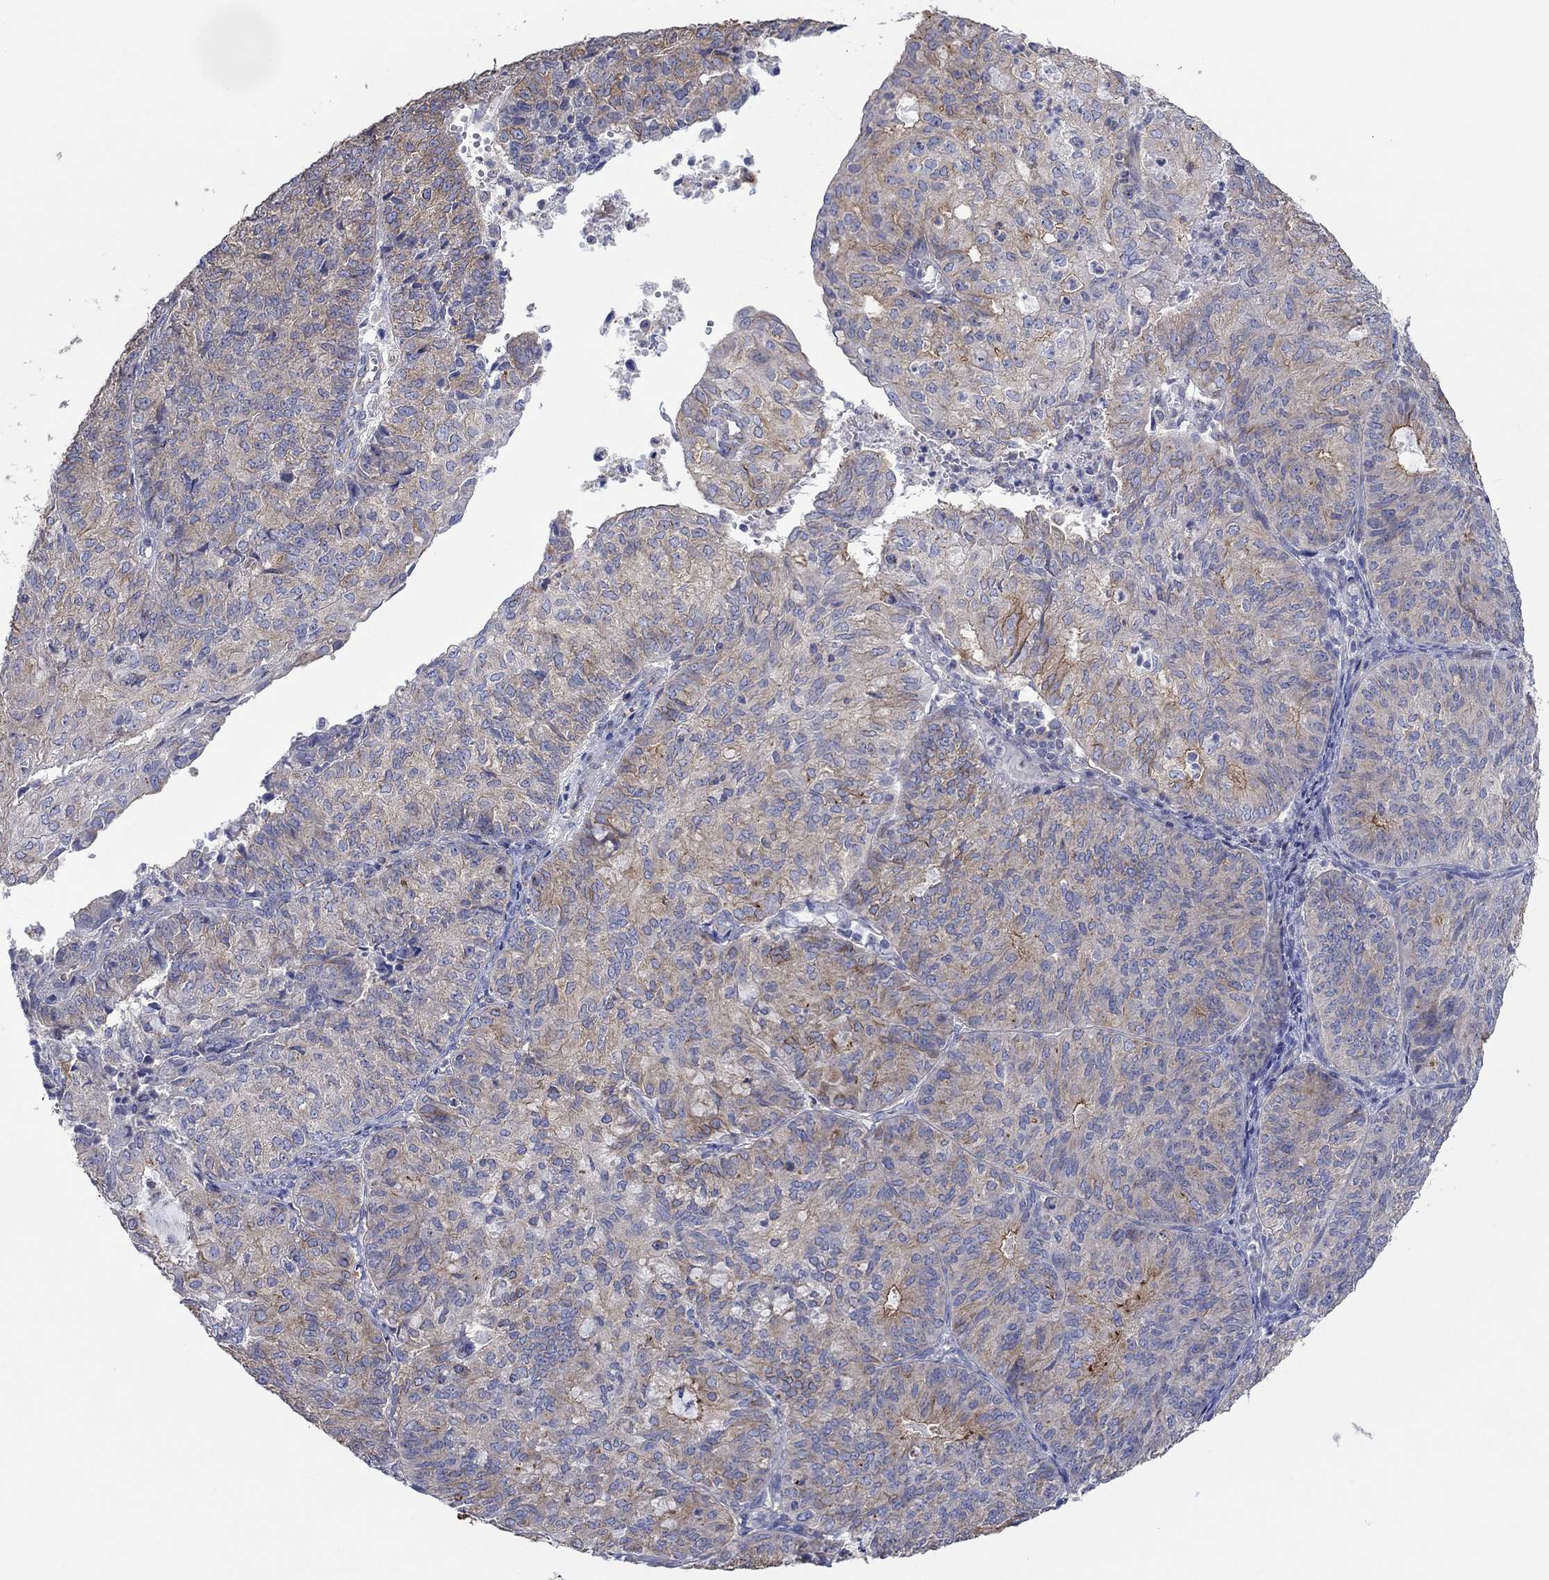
{"staining": {"intensity": "moderate", "quantity": "<25%", "location": "cytoplasmic/membranous"}, "tissue": "endometrial cancer", "cell_type": "Tumor cells", "image_type": "cancer", "snomed": [{"axis": "morphology", "description": "Adenocarcinoma, NOS"}, {"axis": "topography", "description": "Endometrium"}], "caption": "High-power microscopy captured an immunohistochemistry (IHC) photomicrograph of endometrial cancer, revealing moderate cytoplasmic/membranous expression in approximately <25% of tumor cells.", "gene": "TPRN", "patient": {"sex": "female", "age": 82}}